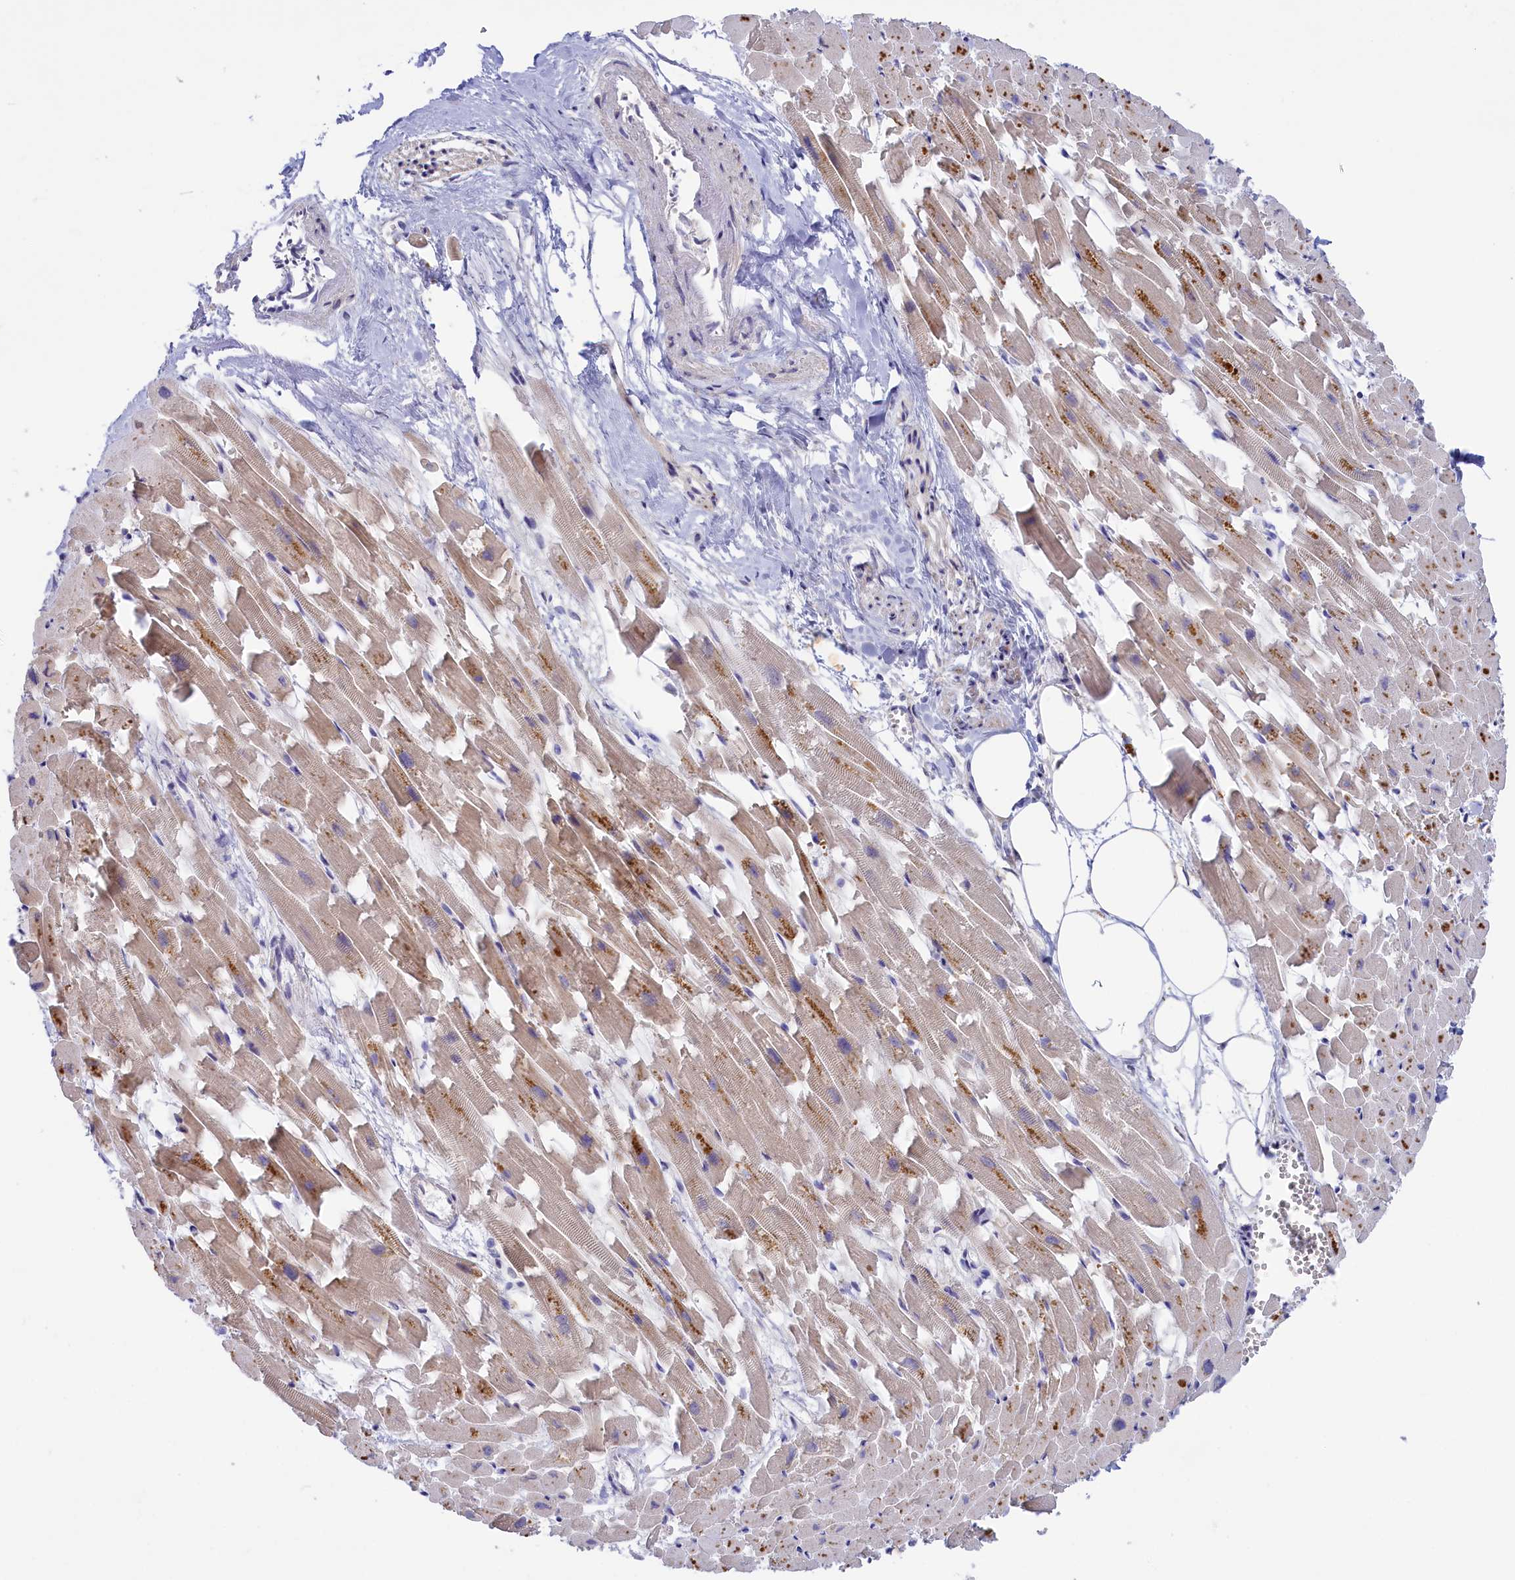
{"staining": {"intensity": "moderate", "quantity": ">75%", "location": "cytoplasmic/membranous"}, "tissue": "heart muscle", "cell_type": "Cardiomyocytes", "image_type": "normal", "snomed": [{"axis": "morphology", "description": "Normal tissue, NOS"}, {"axis": "topography", "description": "Heart"}], "caption": "Immunohistochemistry (IHC) staining of benign heart muscle, which demonstrates medium levels of moderate cytoplasmic/membranous positivity in approximately >75% of cardiomyocytes indicating moderate cytoplasmic/membranous protein positivity. The staining was performed using DAB (brown) for protein detection and nuclei were counterstained in hematoxylin (blue).", "gene": "HYKK", "patient": {"sex": "female", "age": 64}}